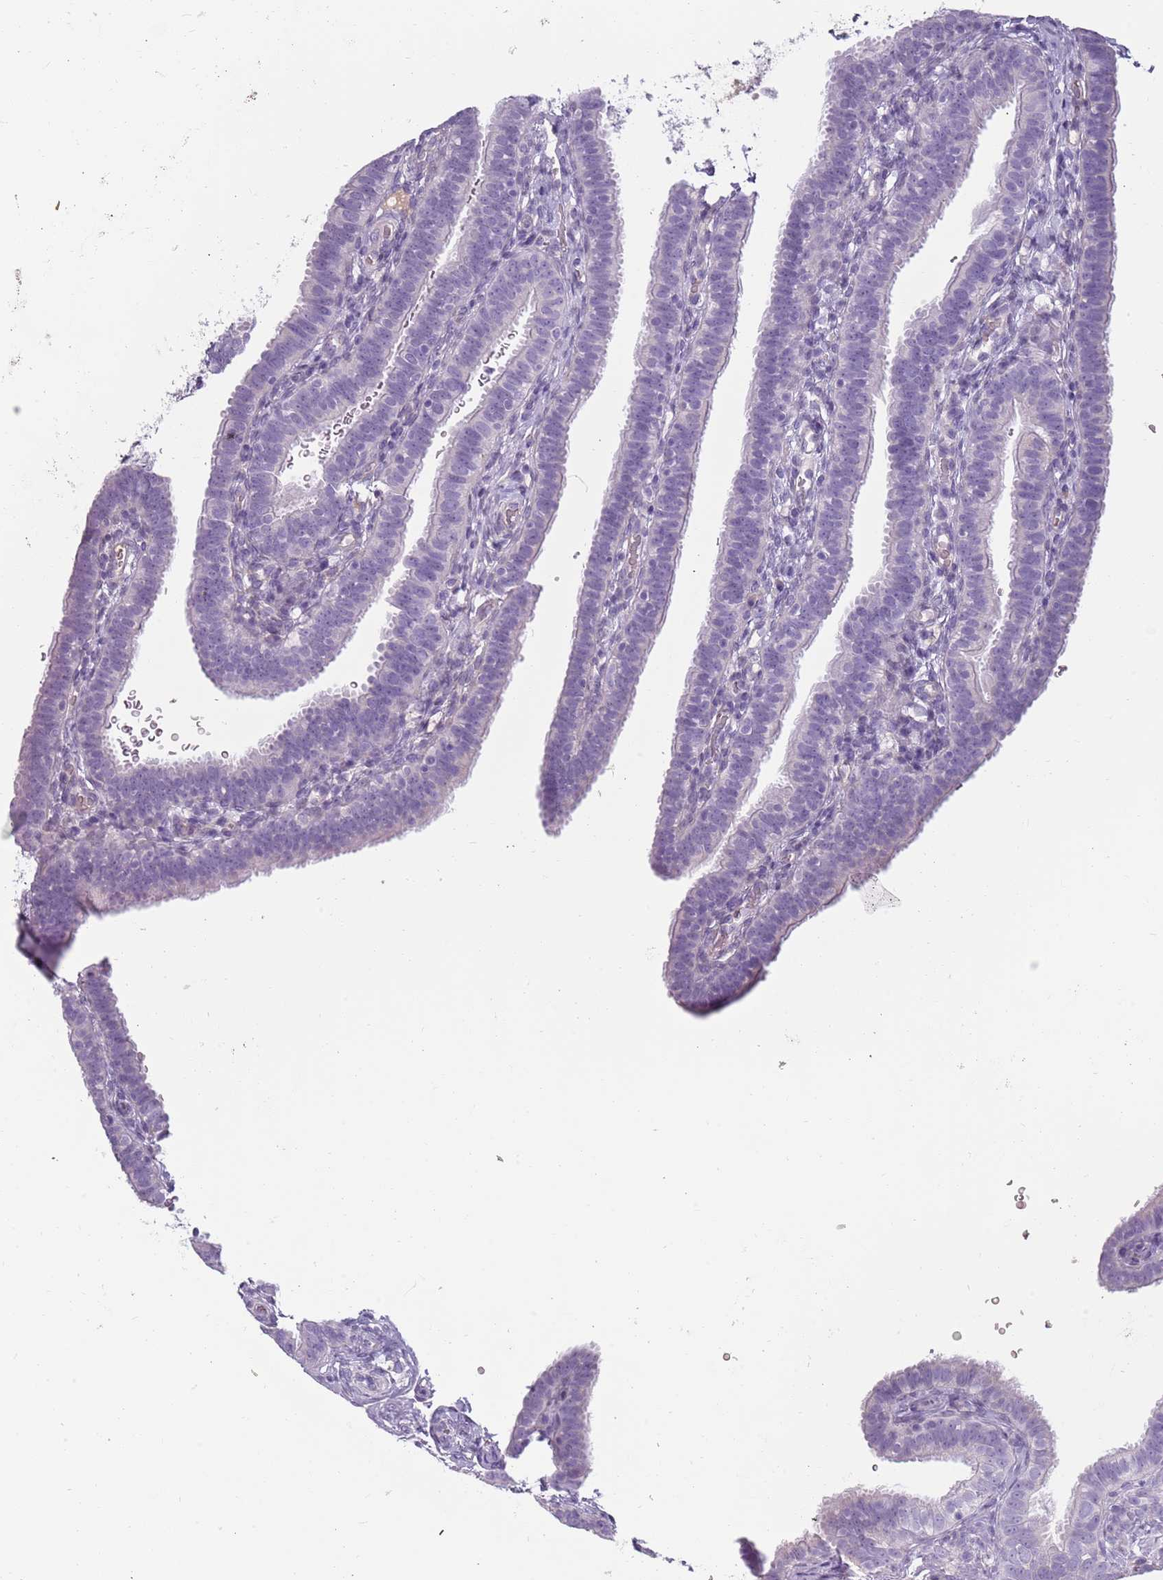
{"staining": {"intensity": "negative", "quantity": "none", "location": "none"}, "tissue": "fallopian tube", "cell_type": "Glandular cells", "image_type": "normal", "snomed": [{"axis": "morphology", "description": "Normal tissue, NOS"}, {"axis": "topography", "description": "Fallopian tube"}], "caption": "This is an immunohistochemistry (IHC) micrograph of unremarkable human fallopian tube. There is no positivity in glandular cells.", "gene": "TNFRSF6B", "patient": {"sex": "female", "age": 41}}